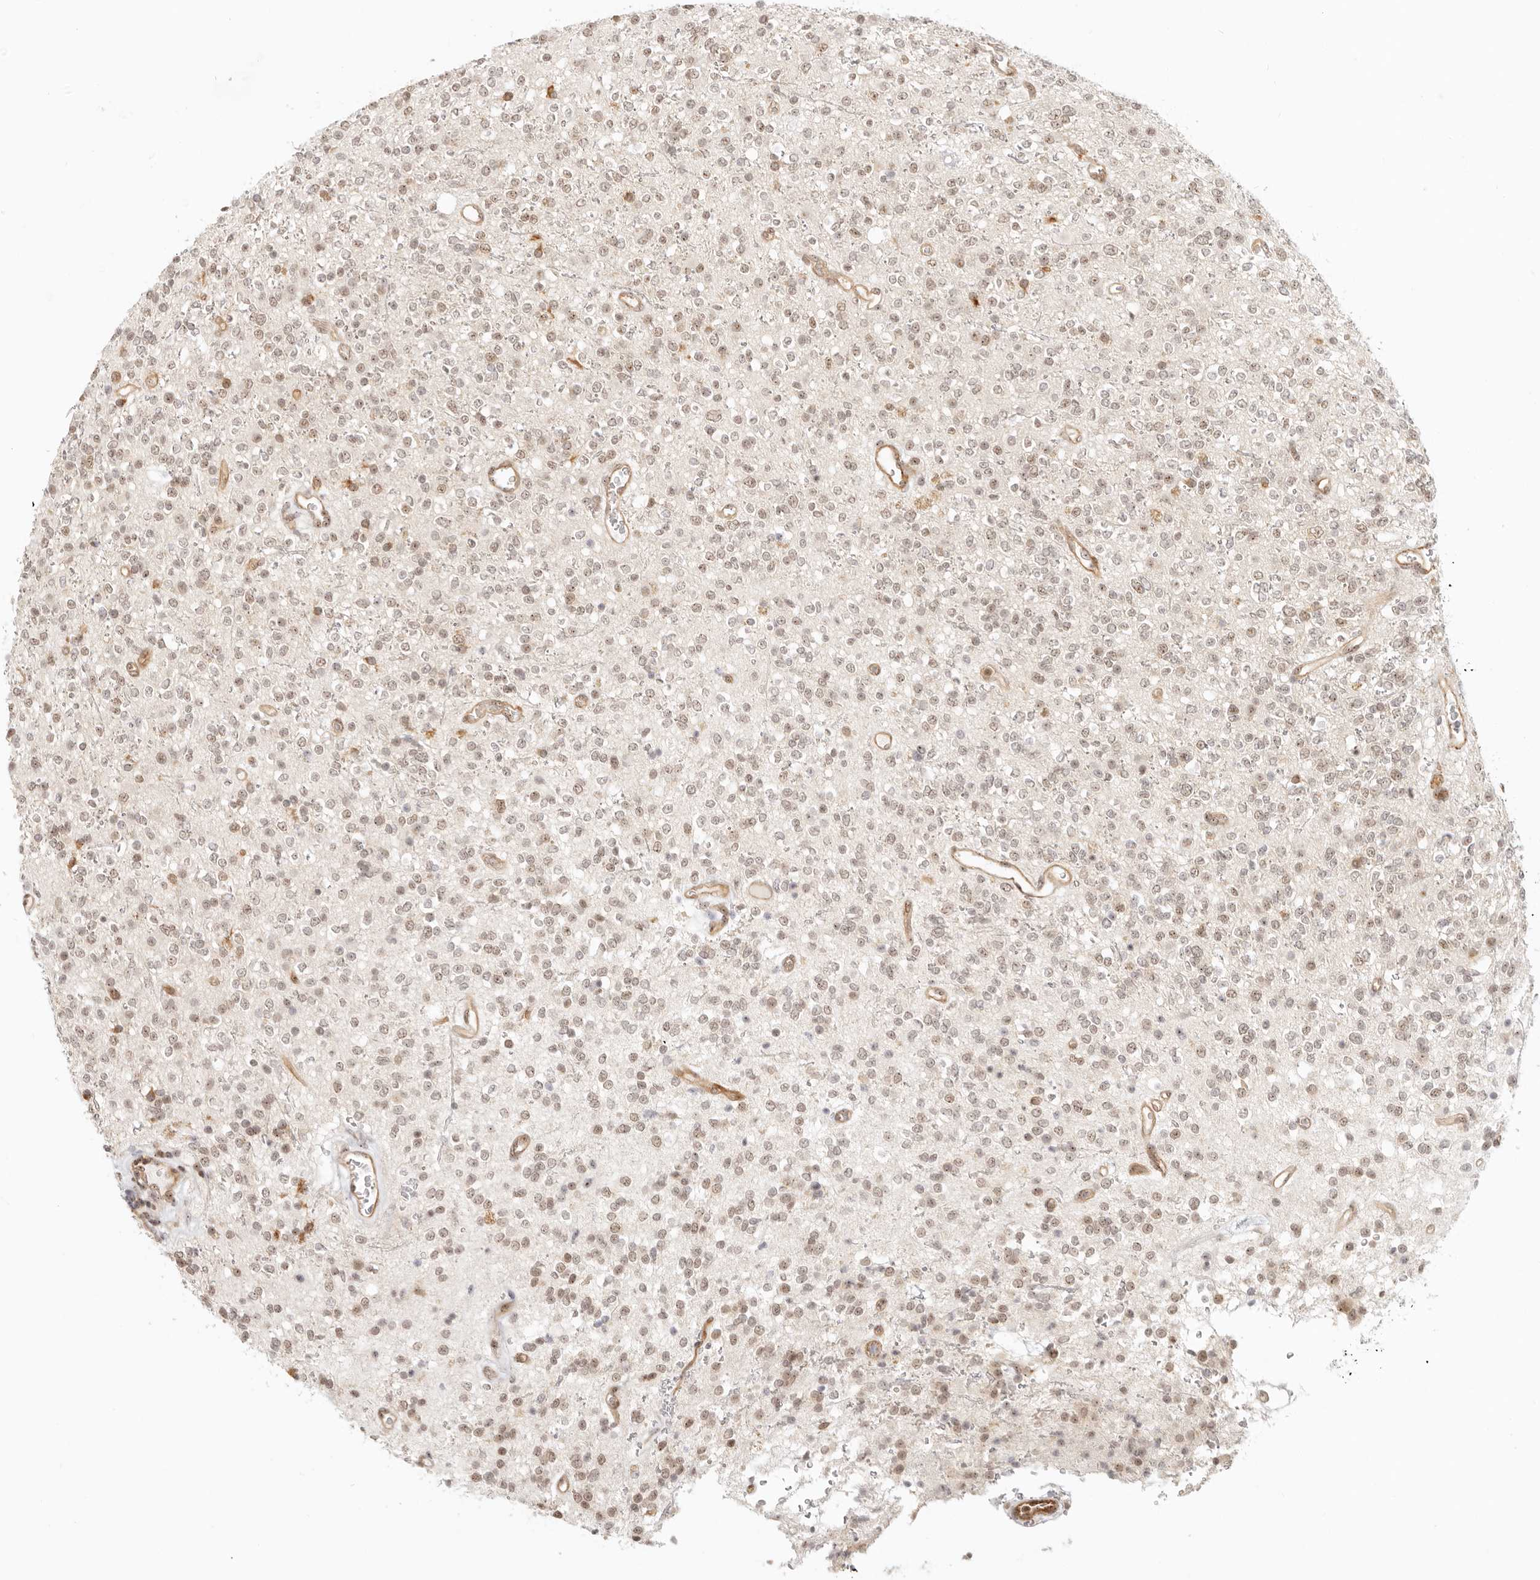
{"staining": {"intensity": "weak", "quantity": ">75%", "location": "nuclear"}, "tissue": "glioma", "cell_type": "Tumor cells", "image_type": "cancer", "snomed": [{"axis": "morphology", "description": "Glioma, malignant, High grade"}, {"axis": "topography", "description": "Brain"}], "caption": "Malignant glioma (high-grade) stained for a protein exhibits weak nuclear positivity in tumor cells.", "gene": "BAP1", "patient": {"sex": "male", "age": 34}}